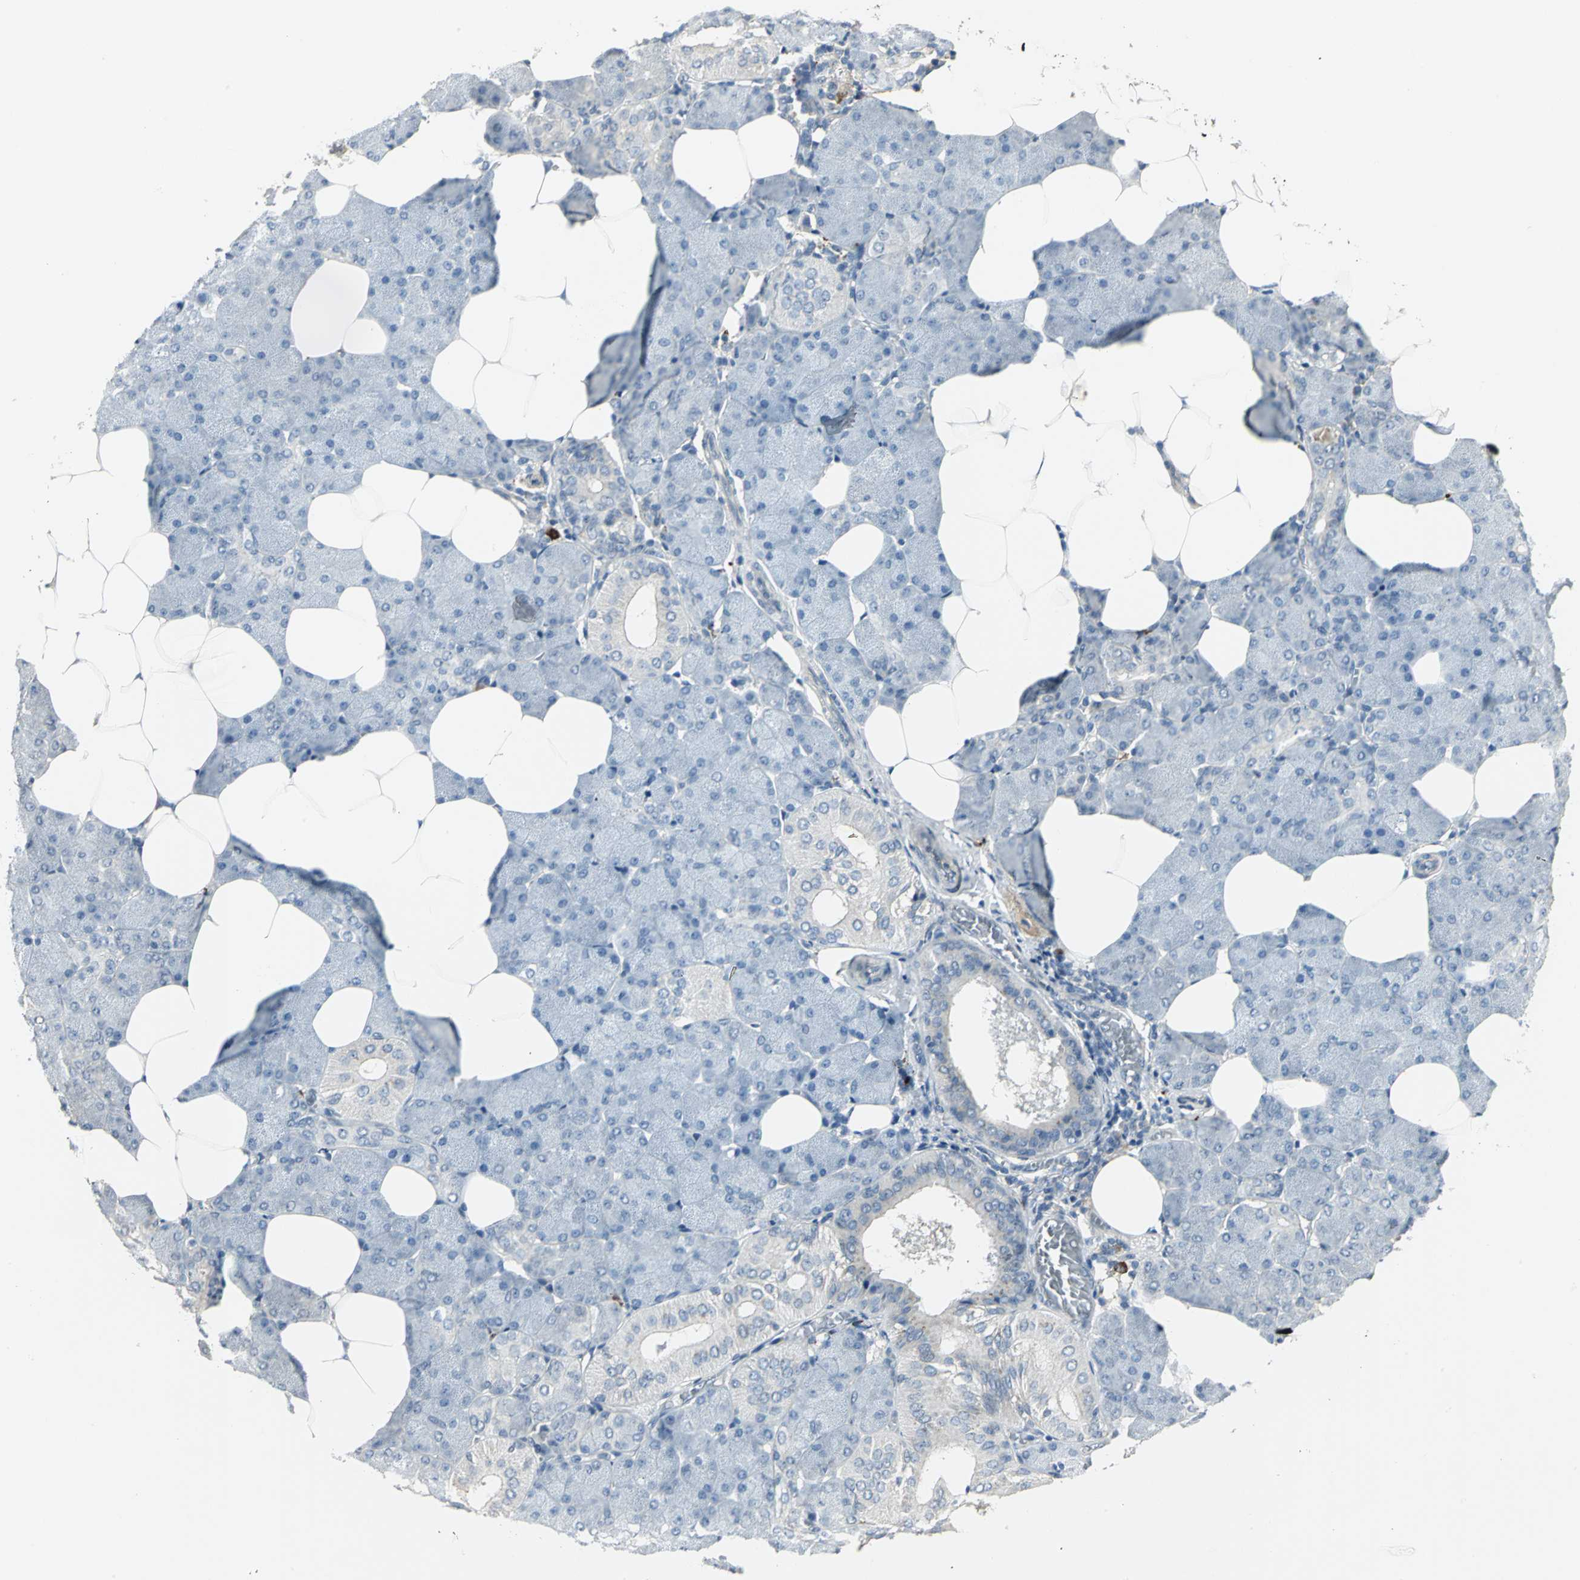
{"staining": {"intensity": "negative", "quantity": "none", "location": "none"}, "tissue": "salivary gland", "cell_type": "Glandular cells", "image_type": "normal", "snomed": [{"axis": "morphology", "description": "Normal tissue, NOS"}, {"axis": "morphology", "description": "Adenoma, NOS"}, {"axis": "topography", "description": "Salivary gland"}], "caption": "This is an IHC micrograph of normal salivary gland. There is no positivity in glandular cells.", "gene": "PROC", "patient": {"sex": "female", "age": 32}}